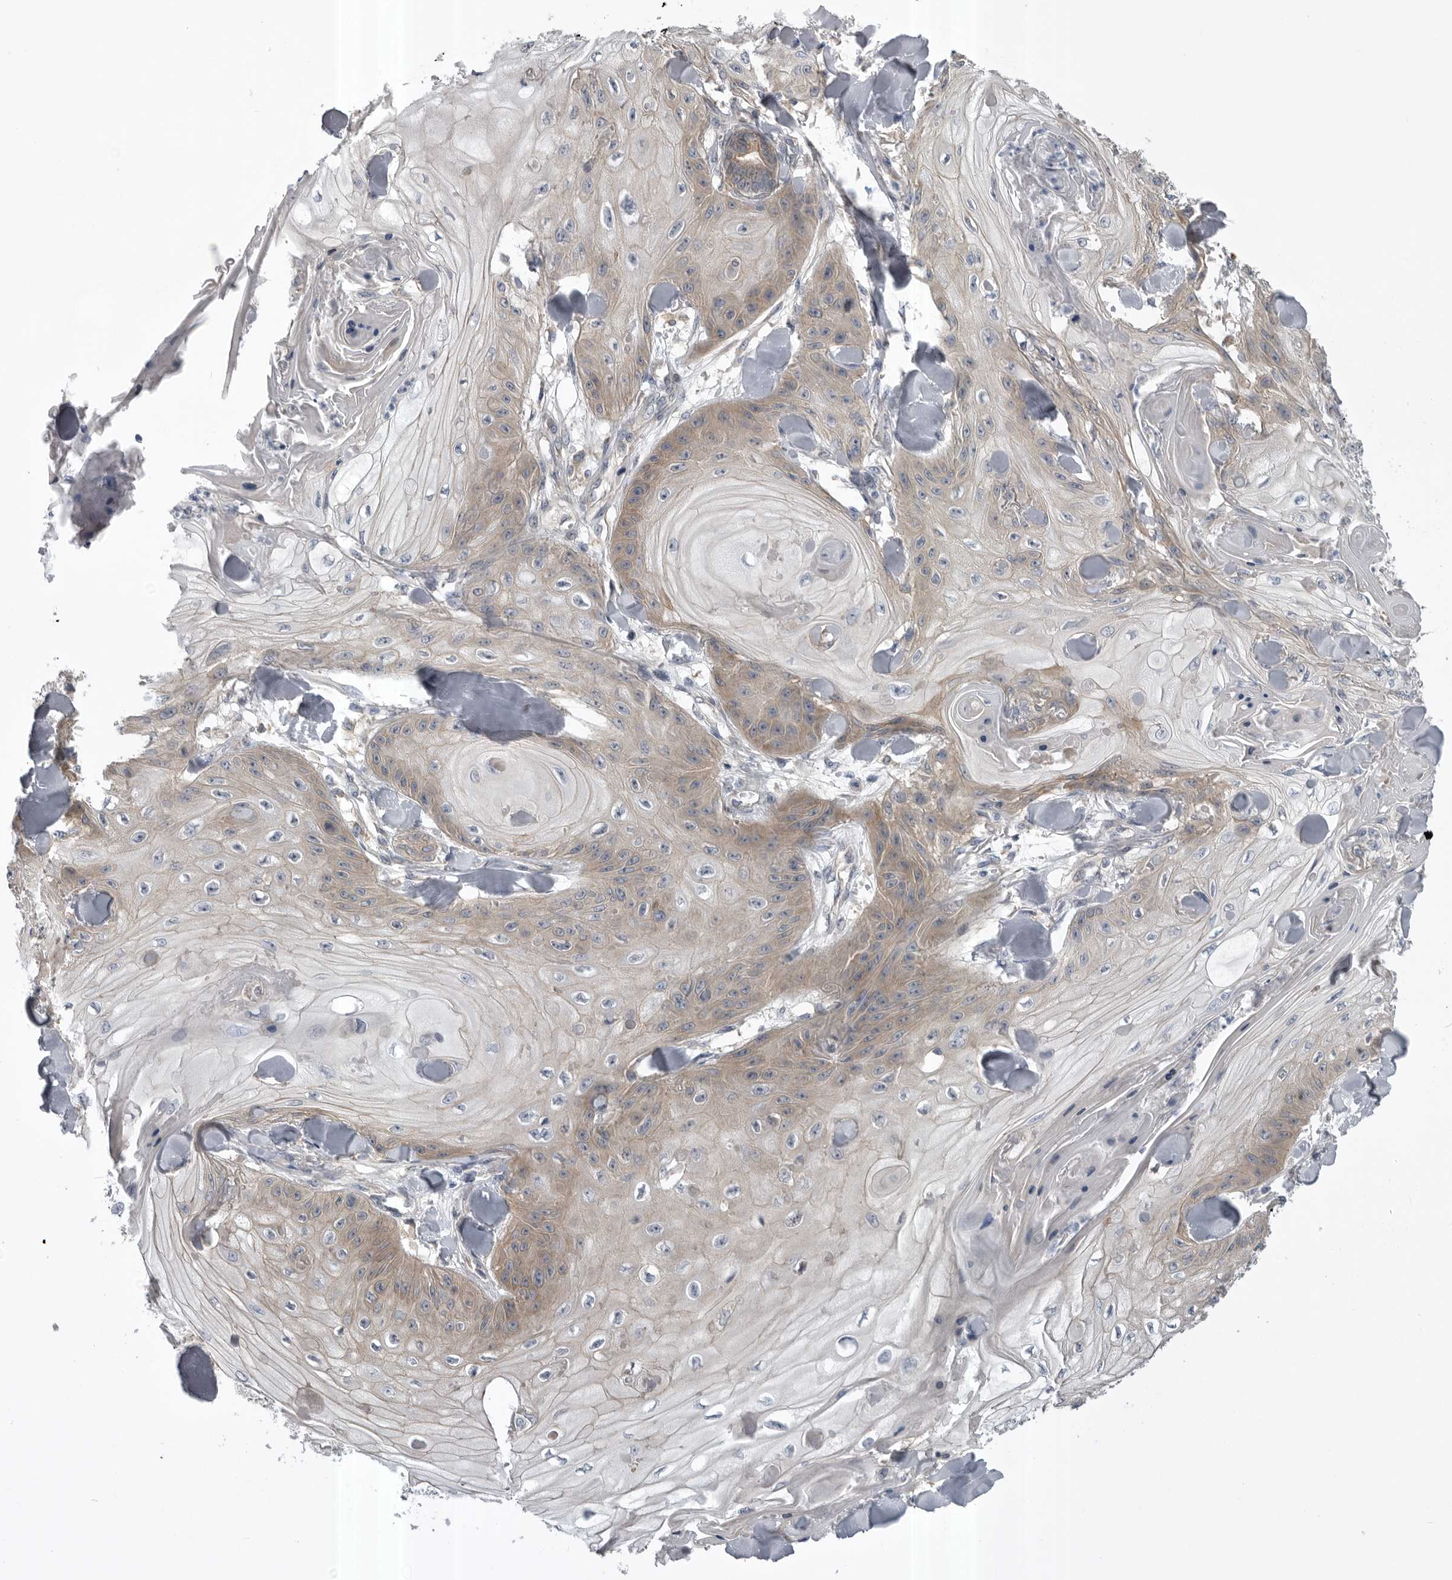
{"staining": {"intensity": "weak", "quantity": ">75%", "location": "cytoplasmic/membranous"}, "tissue": "skin cancer", "cell_type": "Tumor cells", "image_type": "cancer", "snomed": [{"axis": "morphology", "description": "Squamous cell carcinoma, NOS"}, {"axis": "topography", "description": "Skin"}], "caption": "Immunohistochemistry (IHC) photomicrograph of neoplastic tissue: human skin squamous cell carcinoma stained using IHC shows low levels of weak protein expression localized specifically in the cytoplasmic/membranous of tumor cells, appearing as a cytoplasmic/membranous brown color.", "gene": "RAB3GAP2", "patient": {"sex": "male", "age": 74}}